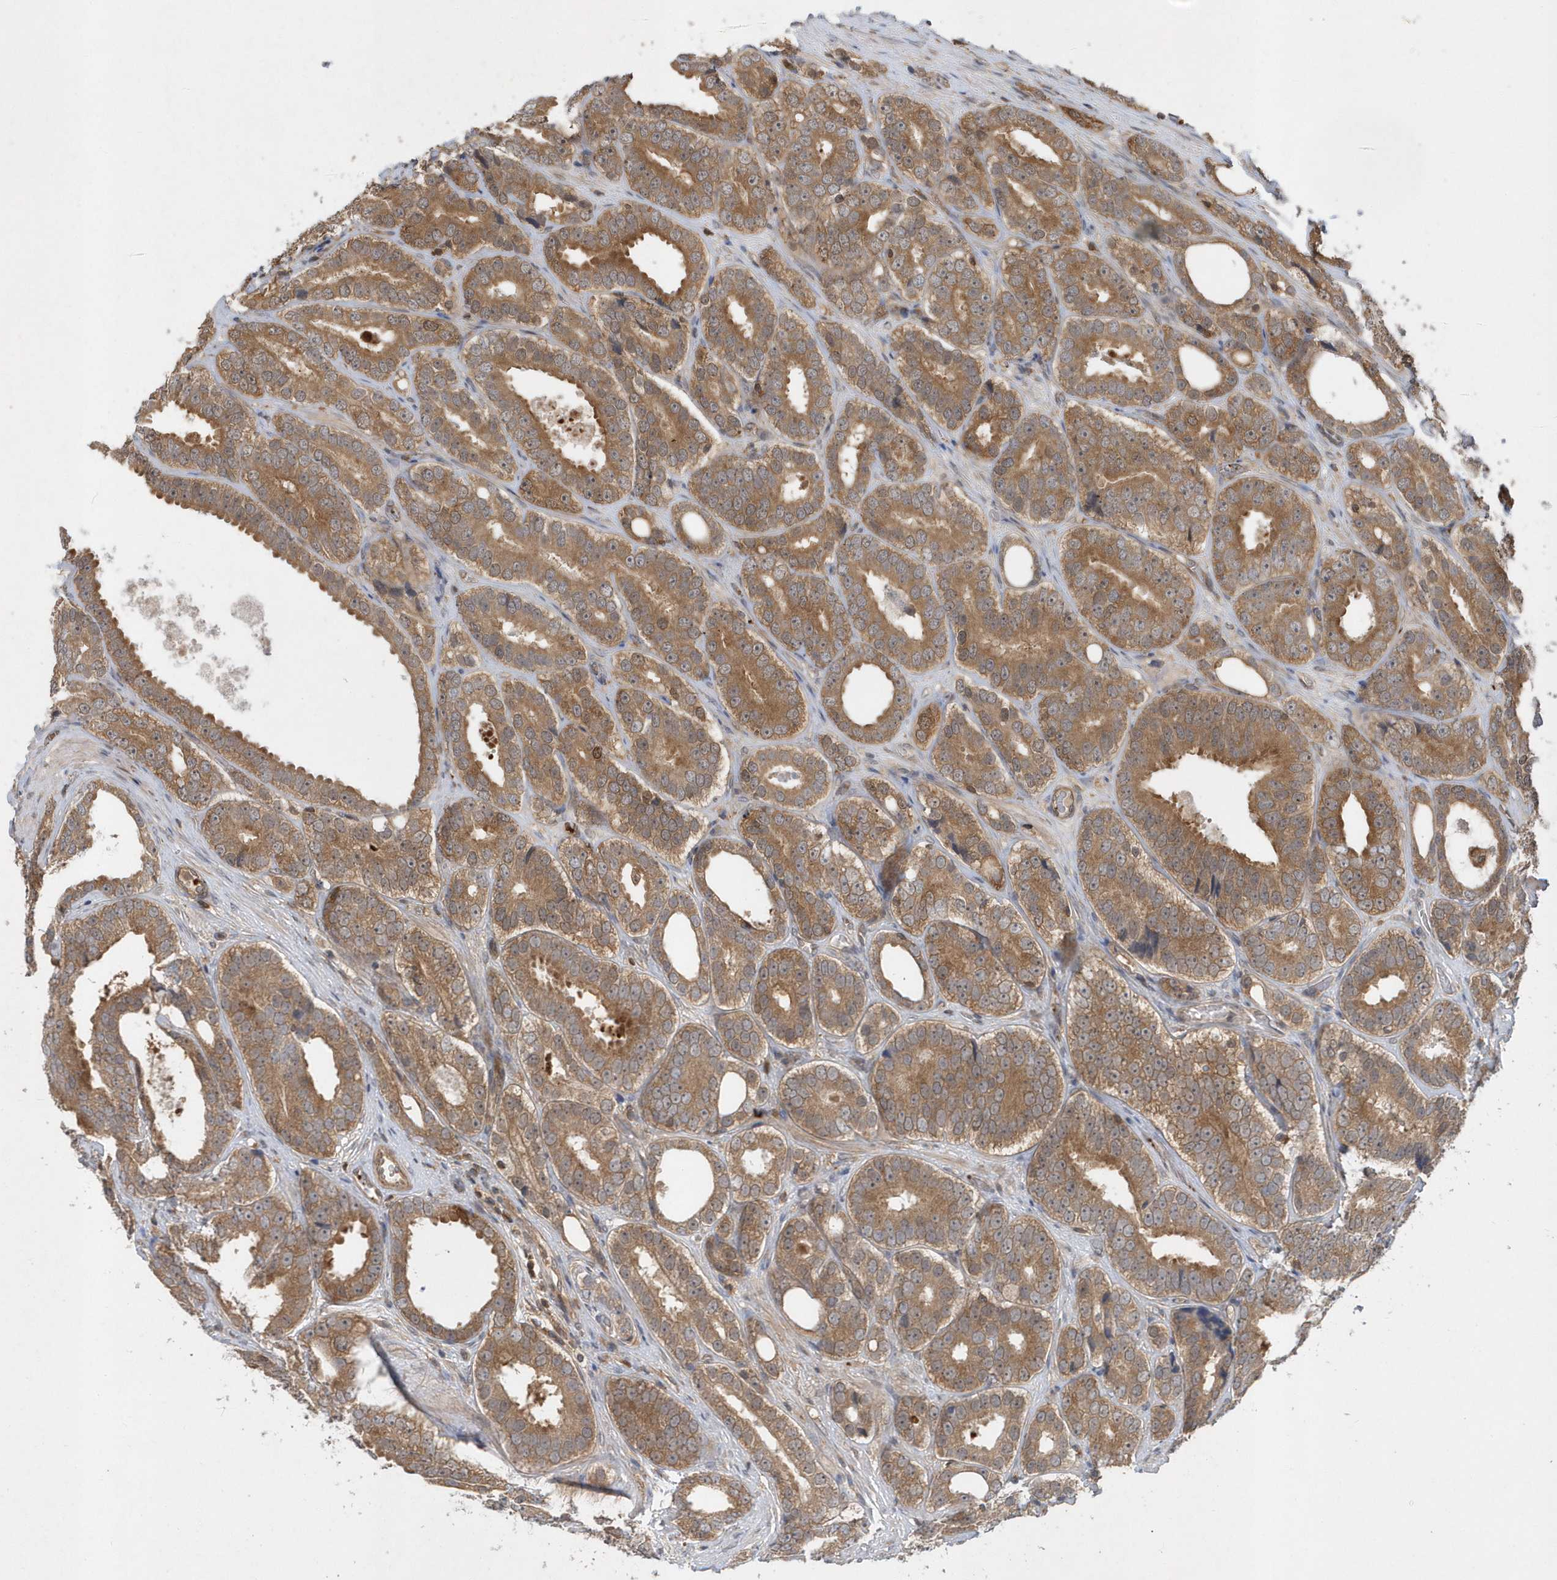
{"staining": {"intensity": "moderate", "quantity": ">75%", "location": "cytoplasmic/membranous"}, "tissue": "prostate cancer", "cell_type": "Tumor cells", "image_type": "cancer", "snomed": [{"axis": "morphology", "description": "Adenocarcinoma, High grade"}, {"axis": "topography", "description": "Prostate"}], "caption": "The histopathology image displays immunohistochemical staining of high-grade adenocarcinoma (prostate). There is moderate cytoplasmic/membranous positivity is seen in approximately >75% of tumor cells. The protein is stained brown, and the nuclei are stained in blue (DAB IHC with brightfield microscopy, high magnification).", "gene": "ACYP1", "patient": {"sex": "male", "age": 56}}